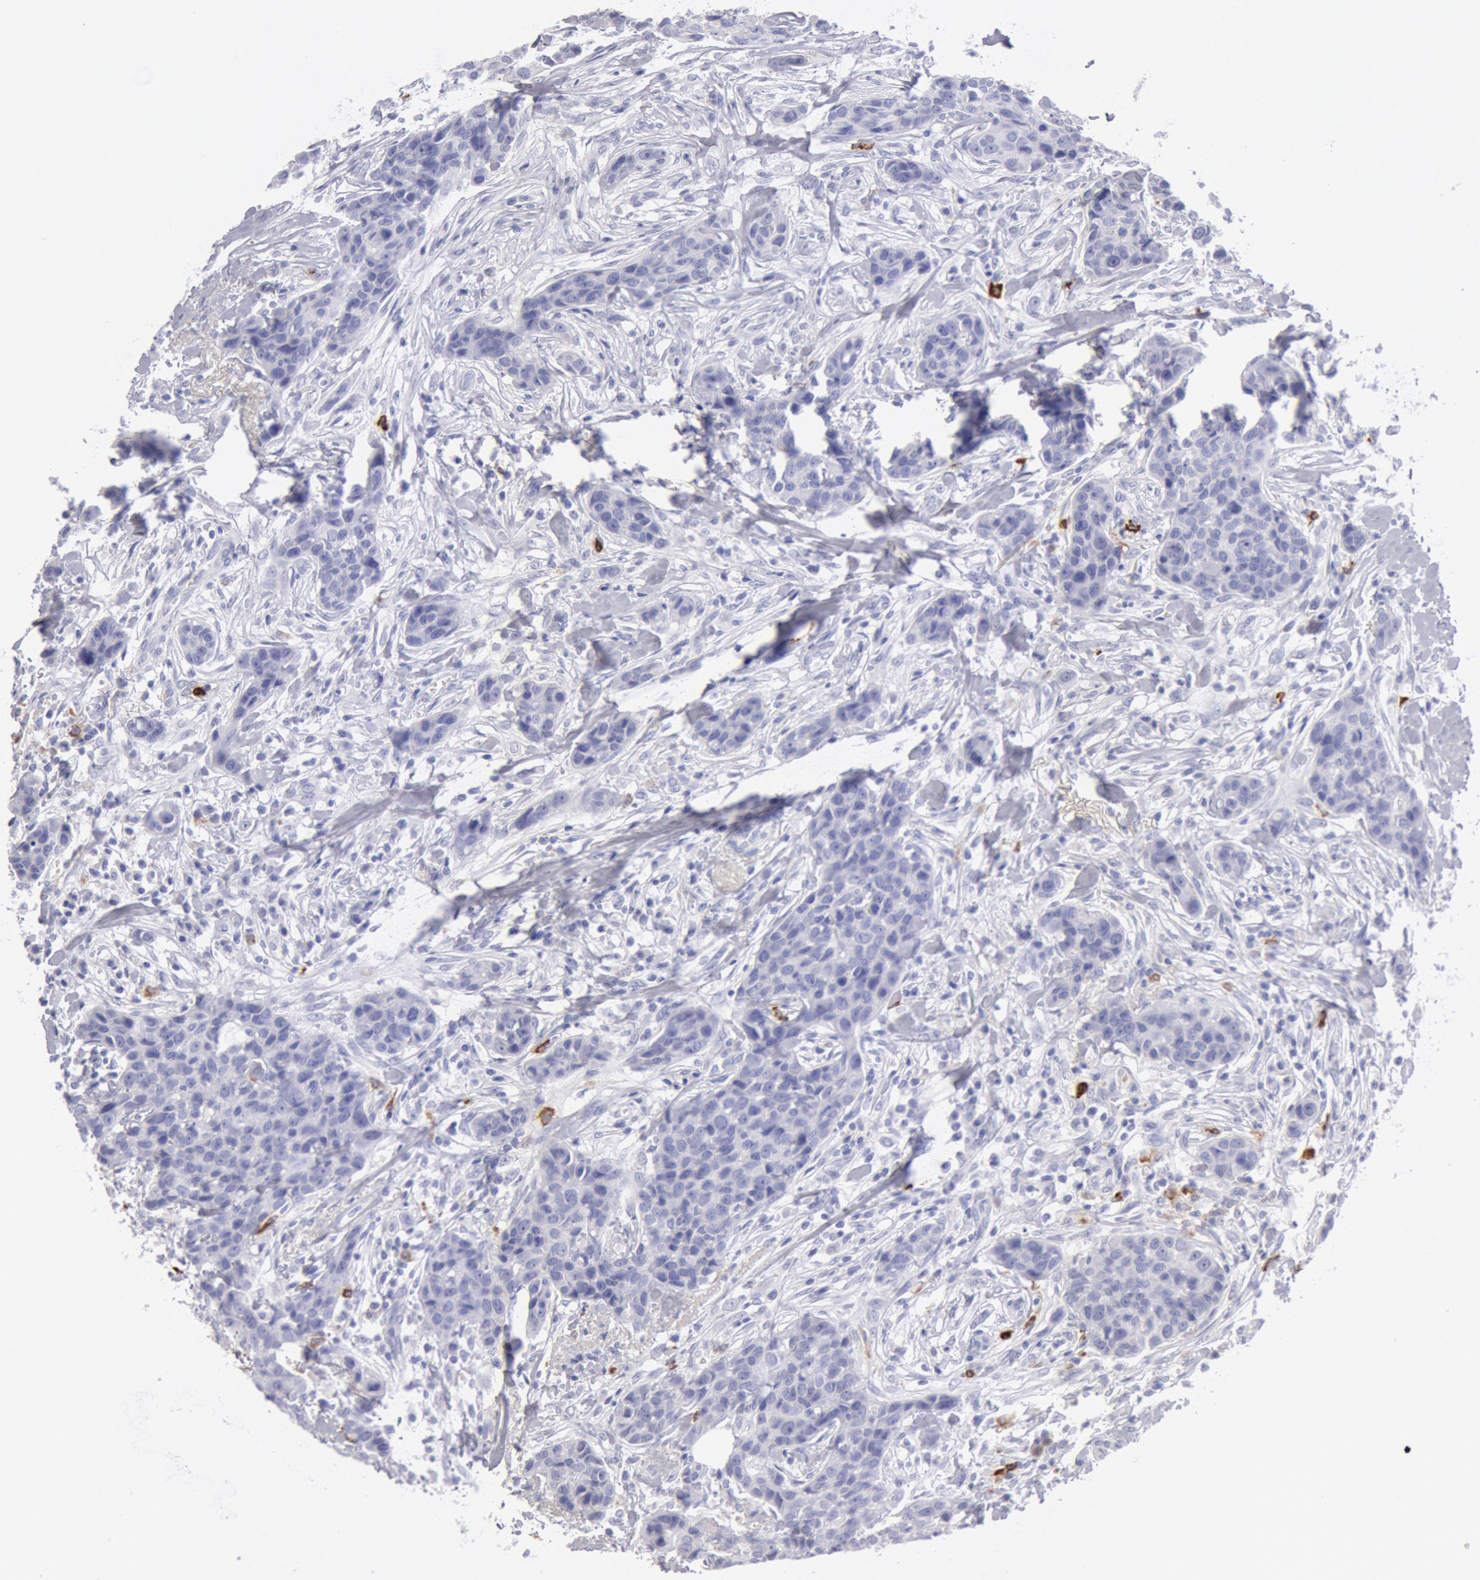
{"staining": {"intensity": "negative", "quantity": "none", "location": "none"}, "tissue": "breast cancer", "cell_type": "Tumor cells", "image_type": "cancer", "snomed": [{"axis": "morphology", "description": "Duct carcinoma"}, {"axis": "topography", "description": "Breast"}], "caption": "IHC image of neoplastic tissue: human invasive ductal carcinoma (breast) stained with DAB (3,3'-diaminobenzidine) exhibits no significant protein expression in tumor cells. Nuclei are stained in blue.", "gene": "FCN1", "patient": {"sex": "female", "age": 91}}